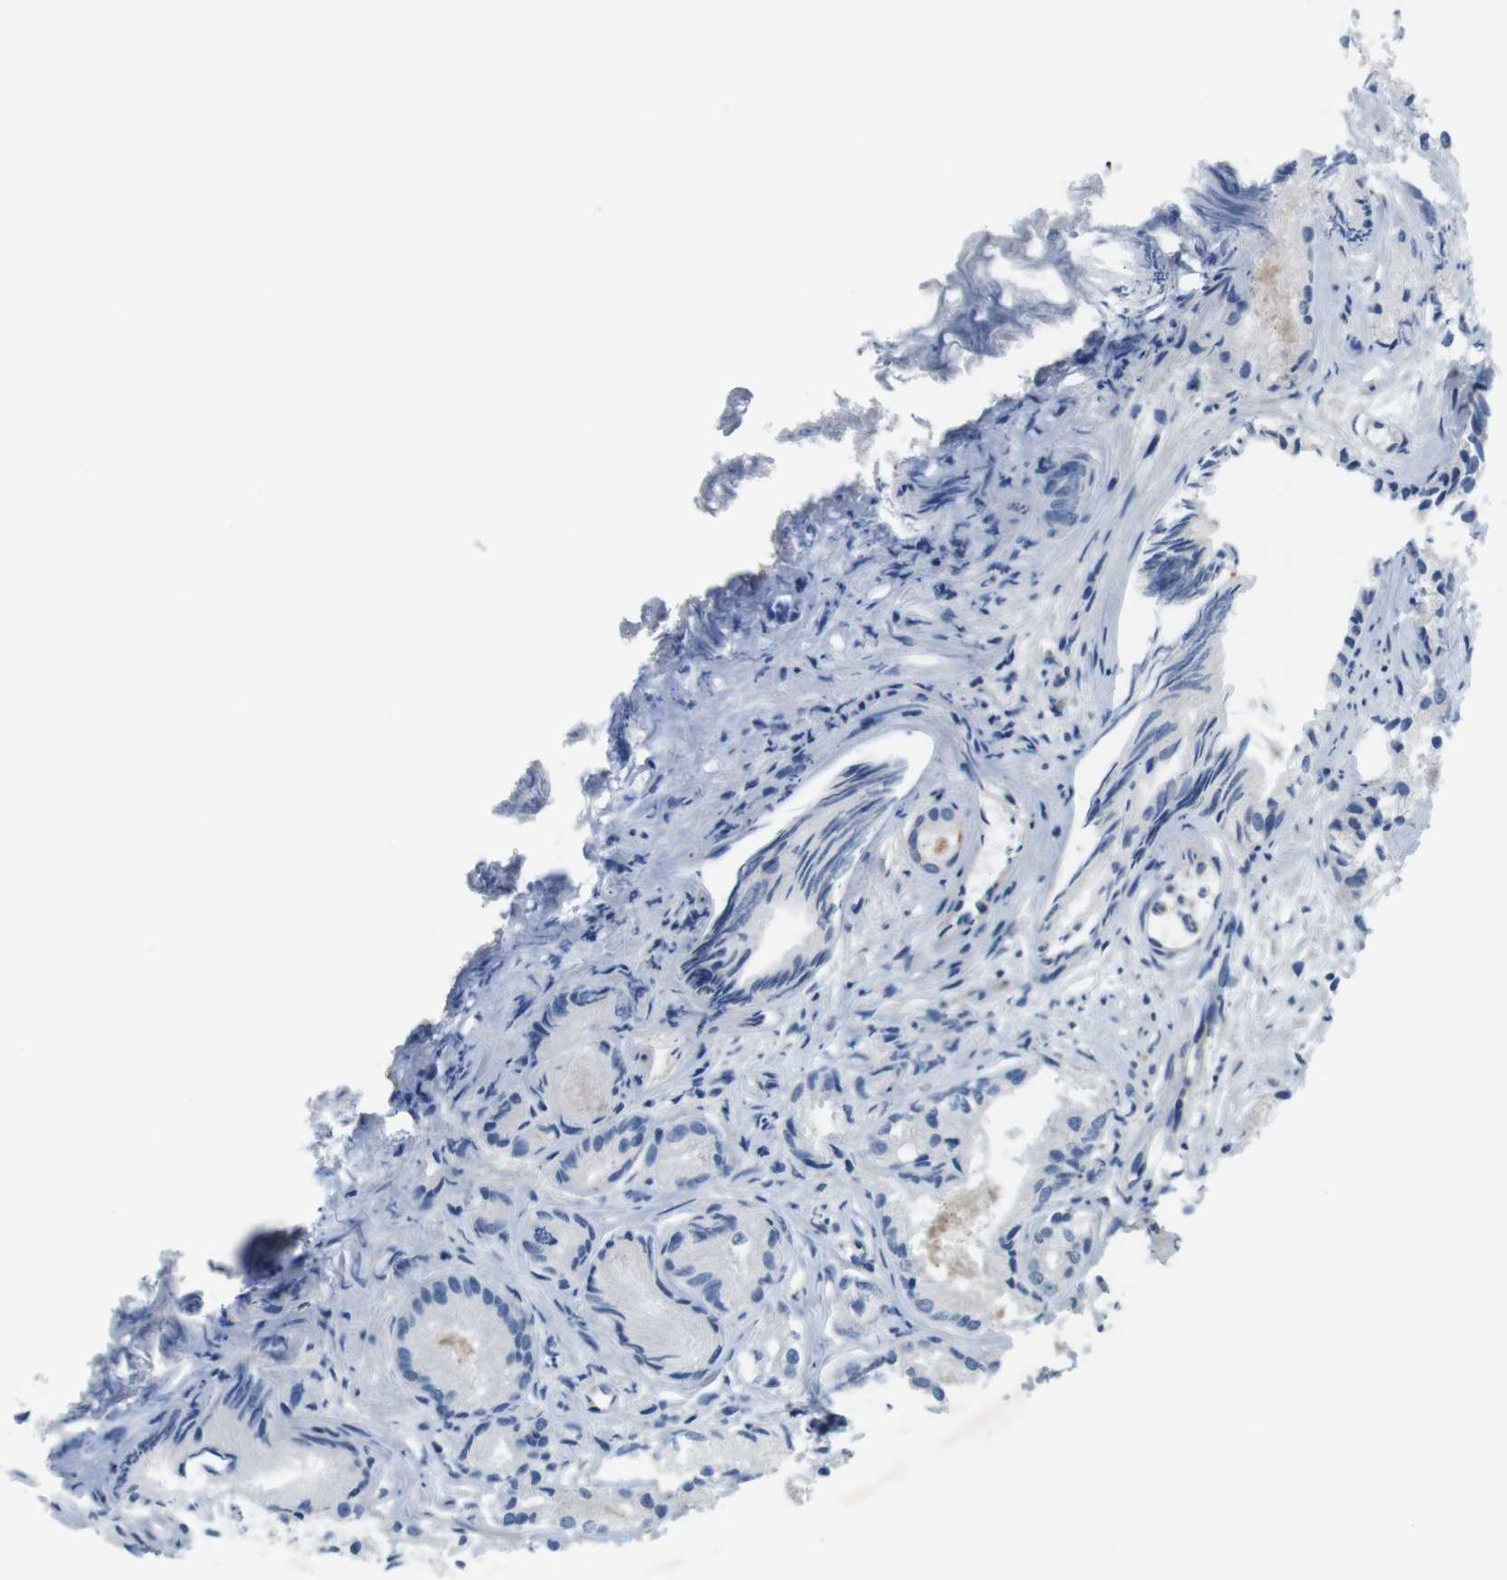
{"staining": {"intensity": "negative", "quantity": "none", "location": "none"}, "tissue": "prostate cancer", "cell_type": "Tumor cells", "image_type": "cancer", "snomed": [{"axis": "morphology", "description": "Adenocarcinoma, Low grade"}, {"axis": "topography", "description": "Prostate"}], "caption": "The micrograph shows no significant expression in tumor cells of prostate adenocarcinoma (low-grade).", "gene": "DCLK1", "patient": {"sex": "male", "age": 72}}